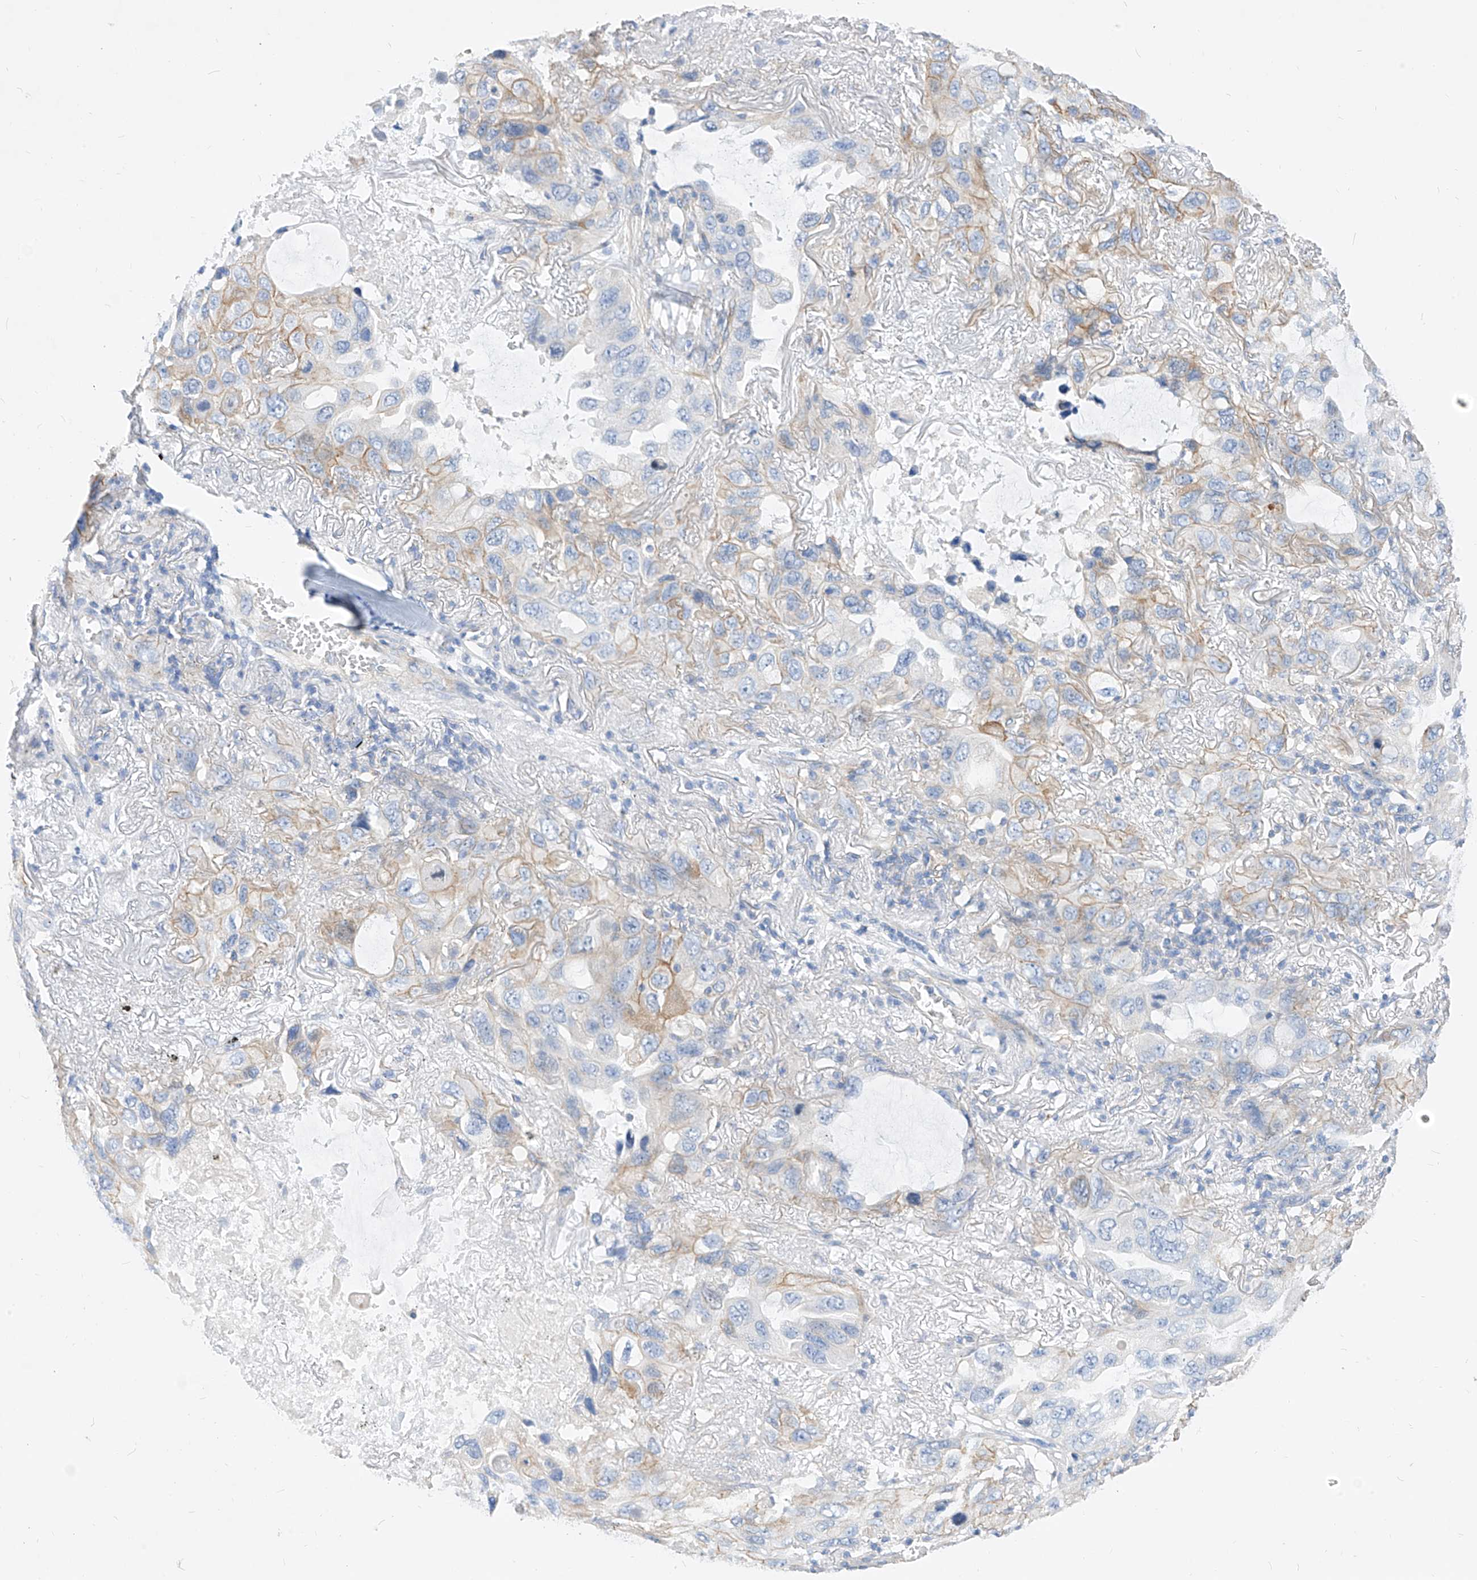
{"staining": {"intensity": "weak", "quantity": "25%-75%", "location": "cytoplasmic/membranous"}, "tissue": "lung cancer", "cell_type": "Tumor cells", "image_type": "cancer", "snomed": [{"axis": "morphology", "description": "Squamous cell carcinoma, NOS"}, {"axis": "topography", "description": "Lung"}], "caption": "Immunohistochemical staining of human lung cancer (squamous cell carcinoma) exhibits low levels of weak cytoplasmic/membranous protein staining in about 25%-75% of tumor cells. The staining is performed using DAB brown chromogen to label protein expression. The nuclei are counter-stained blue using hematoxylin.", "gene": "SCGB2A1", "patient": {"sex": "female", "age": 73}}